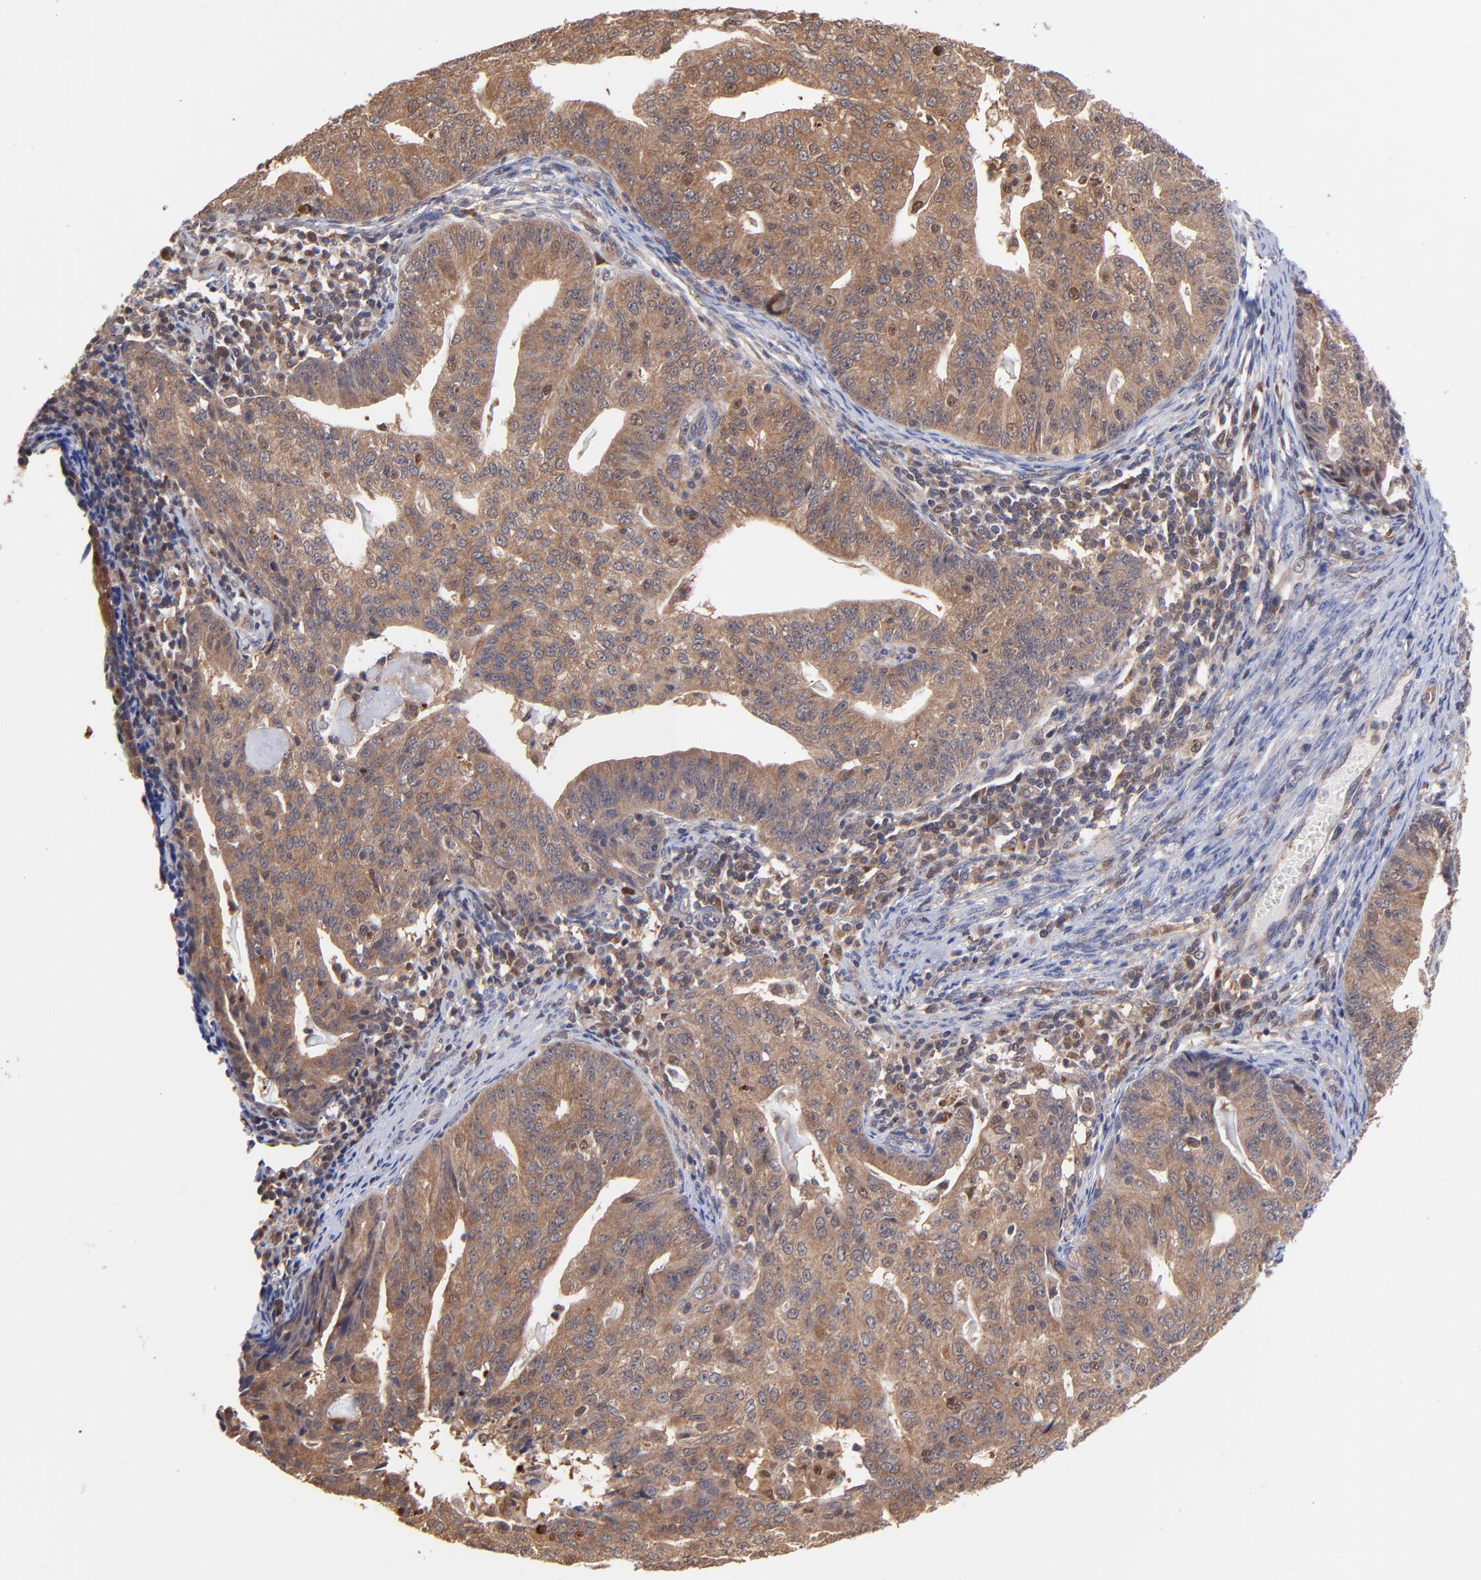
{"staining": {"intensity": "strong", "quantity": ">75%", "location": "cytoplasmic/membranous"}, "tissue": "endometrial cancer", "cell_type": "Tumor cells", "image_type": "cancer", "snomed": [{"axis": "morphology", "description": "Adenocarcinoma, NOS"}, {"axis": "topography", "description": "Endometrium"}], "caption": "Immunohistochemistry of adenocarcinoma (endometrial) shows high levels of strong cytoplasmic/membranous expression in about >75% of tumor cells.", "gene": "PSMA6", "patient": {"sex": "female", "age": 56}}